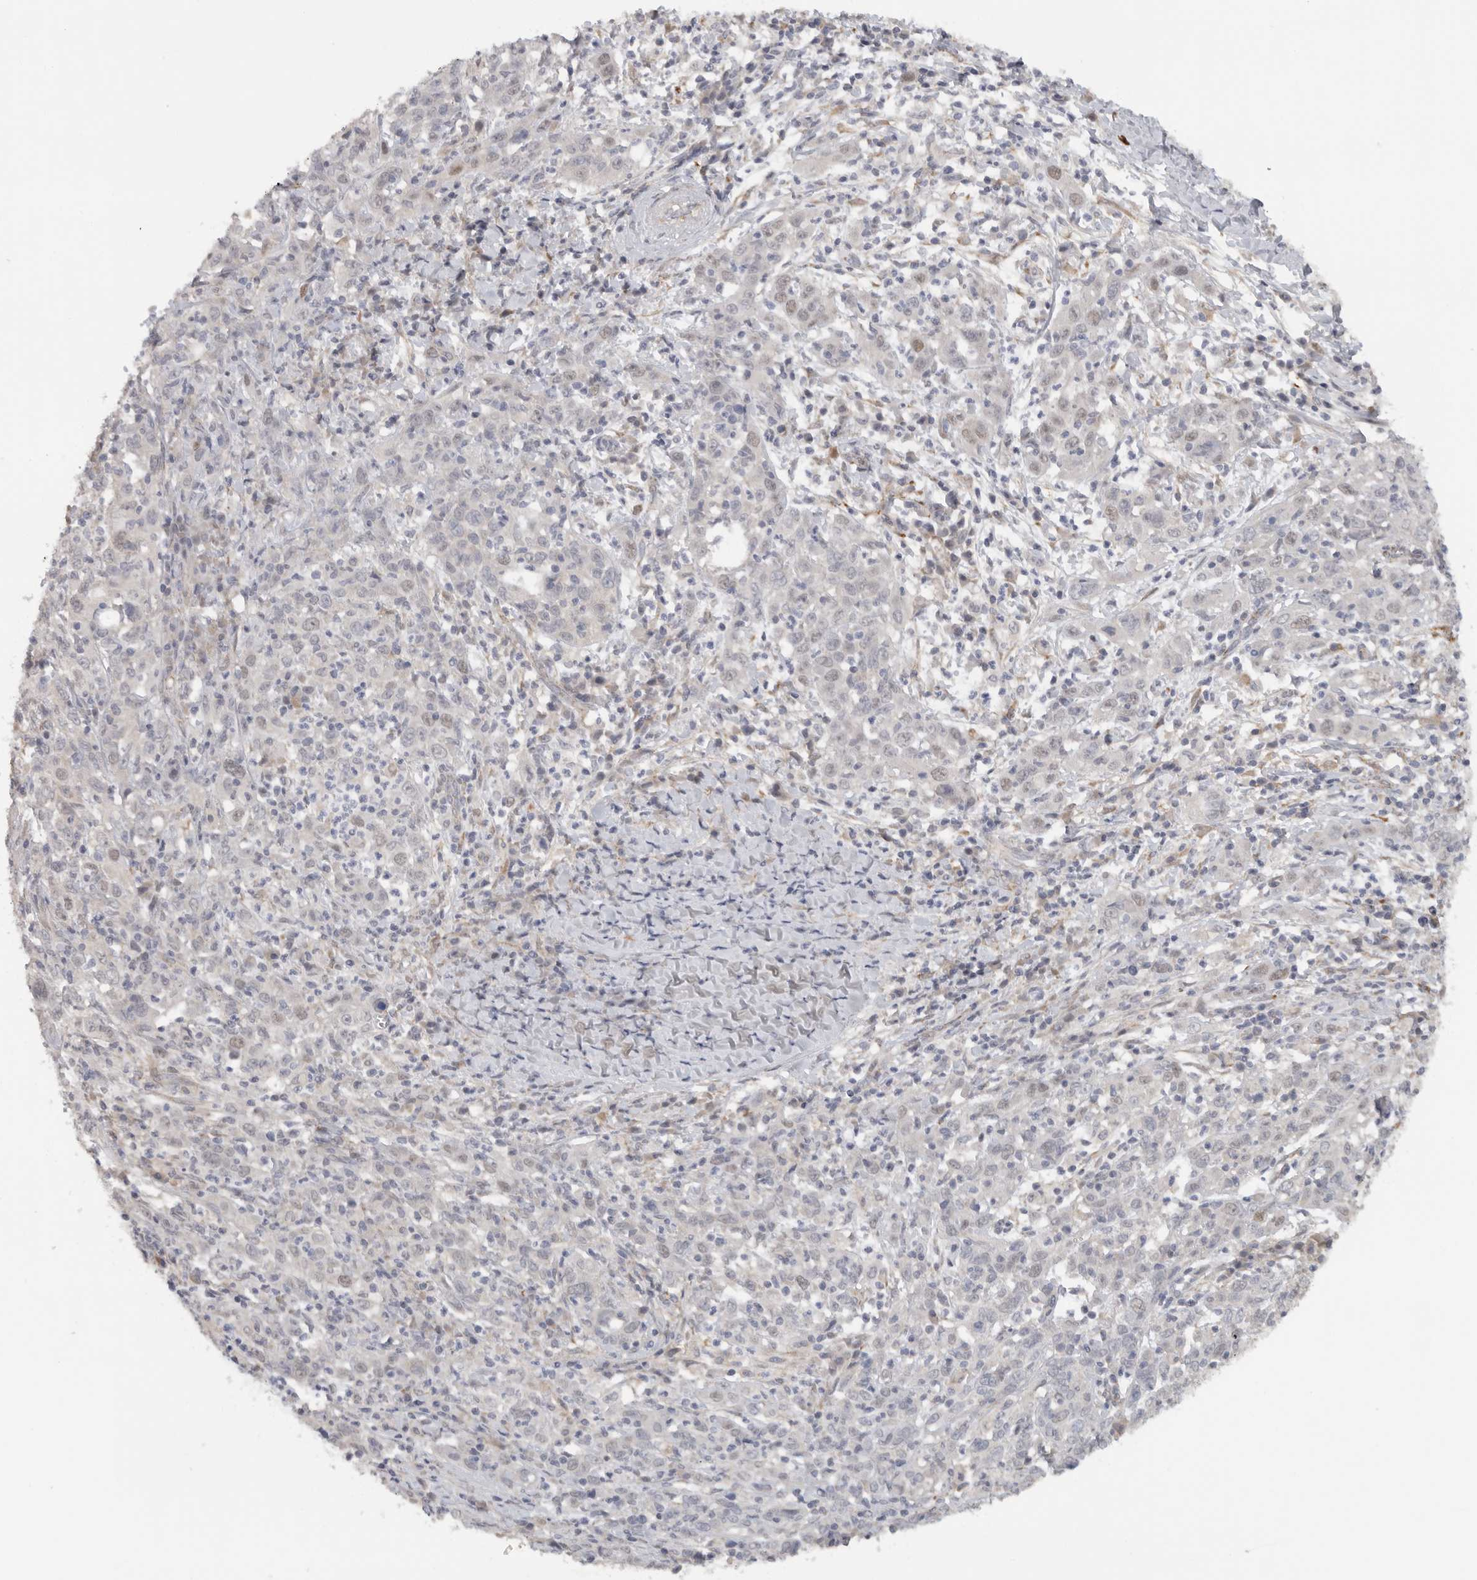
{"staining": {"intensity": "negative", "quantity": "none", "location": "none"}, "tissue": "cervical cancer", "cell_type": "Tumor cells", "image_type": "cancer", "snomed": [{"axis": "morphology", "description": "Squamous cell carcinoma, NOS"}, {"axis": "topography", "description": "Cervix"}], "caption": "High magnification brightfield microscopy of cervical cancer stained with DAB (3,3'-diaminobenzidine) (brown) and counterstained with hematoxylin (blue): tumor cells show no significant expression.", "gene": "DYRK2", "patient": {"sex": "female", "age": 46}}